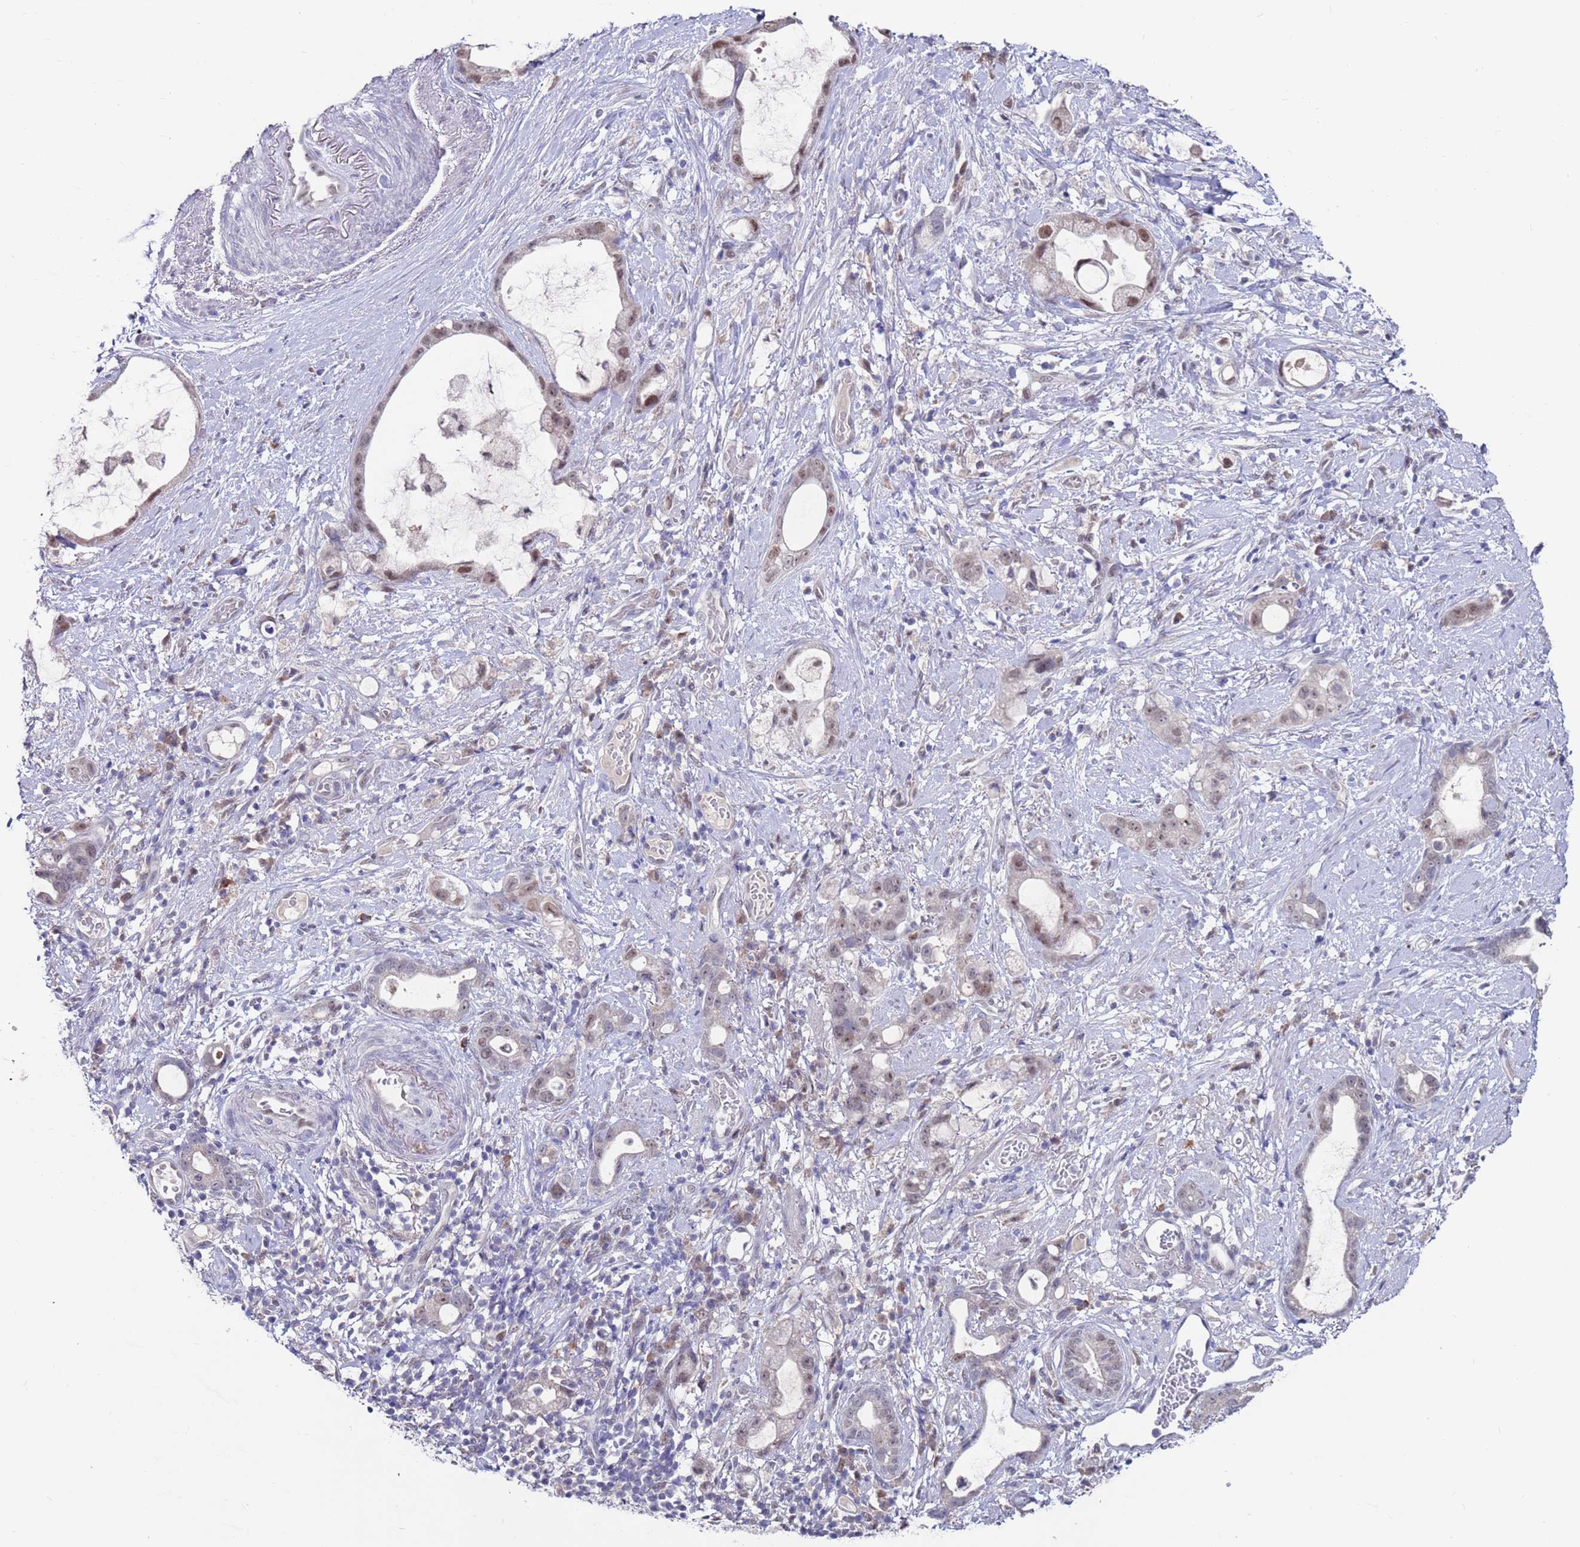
{"staining": {"intensity": "weak", "quantity": ">75%", "location": "nuclear"}, "tissue": "stomach cancer", "cell_type": "Tumor cells", "image_type": "cancer", "snomed": [{"axis": "morphology", "description": "Adenocarcinoma, NOS"}, {"axis": "topography", "description": "Stomach"}], "caption": "Protein expression analysis of human stomach cancer (adenocarcinoma) reveals weak nuclear staining in about >75% of tumor cells.", "gene": "FBXO27", "patient": {"sex": "male", "age": 55}}